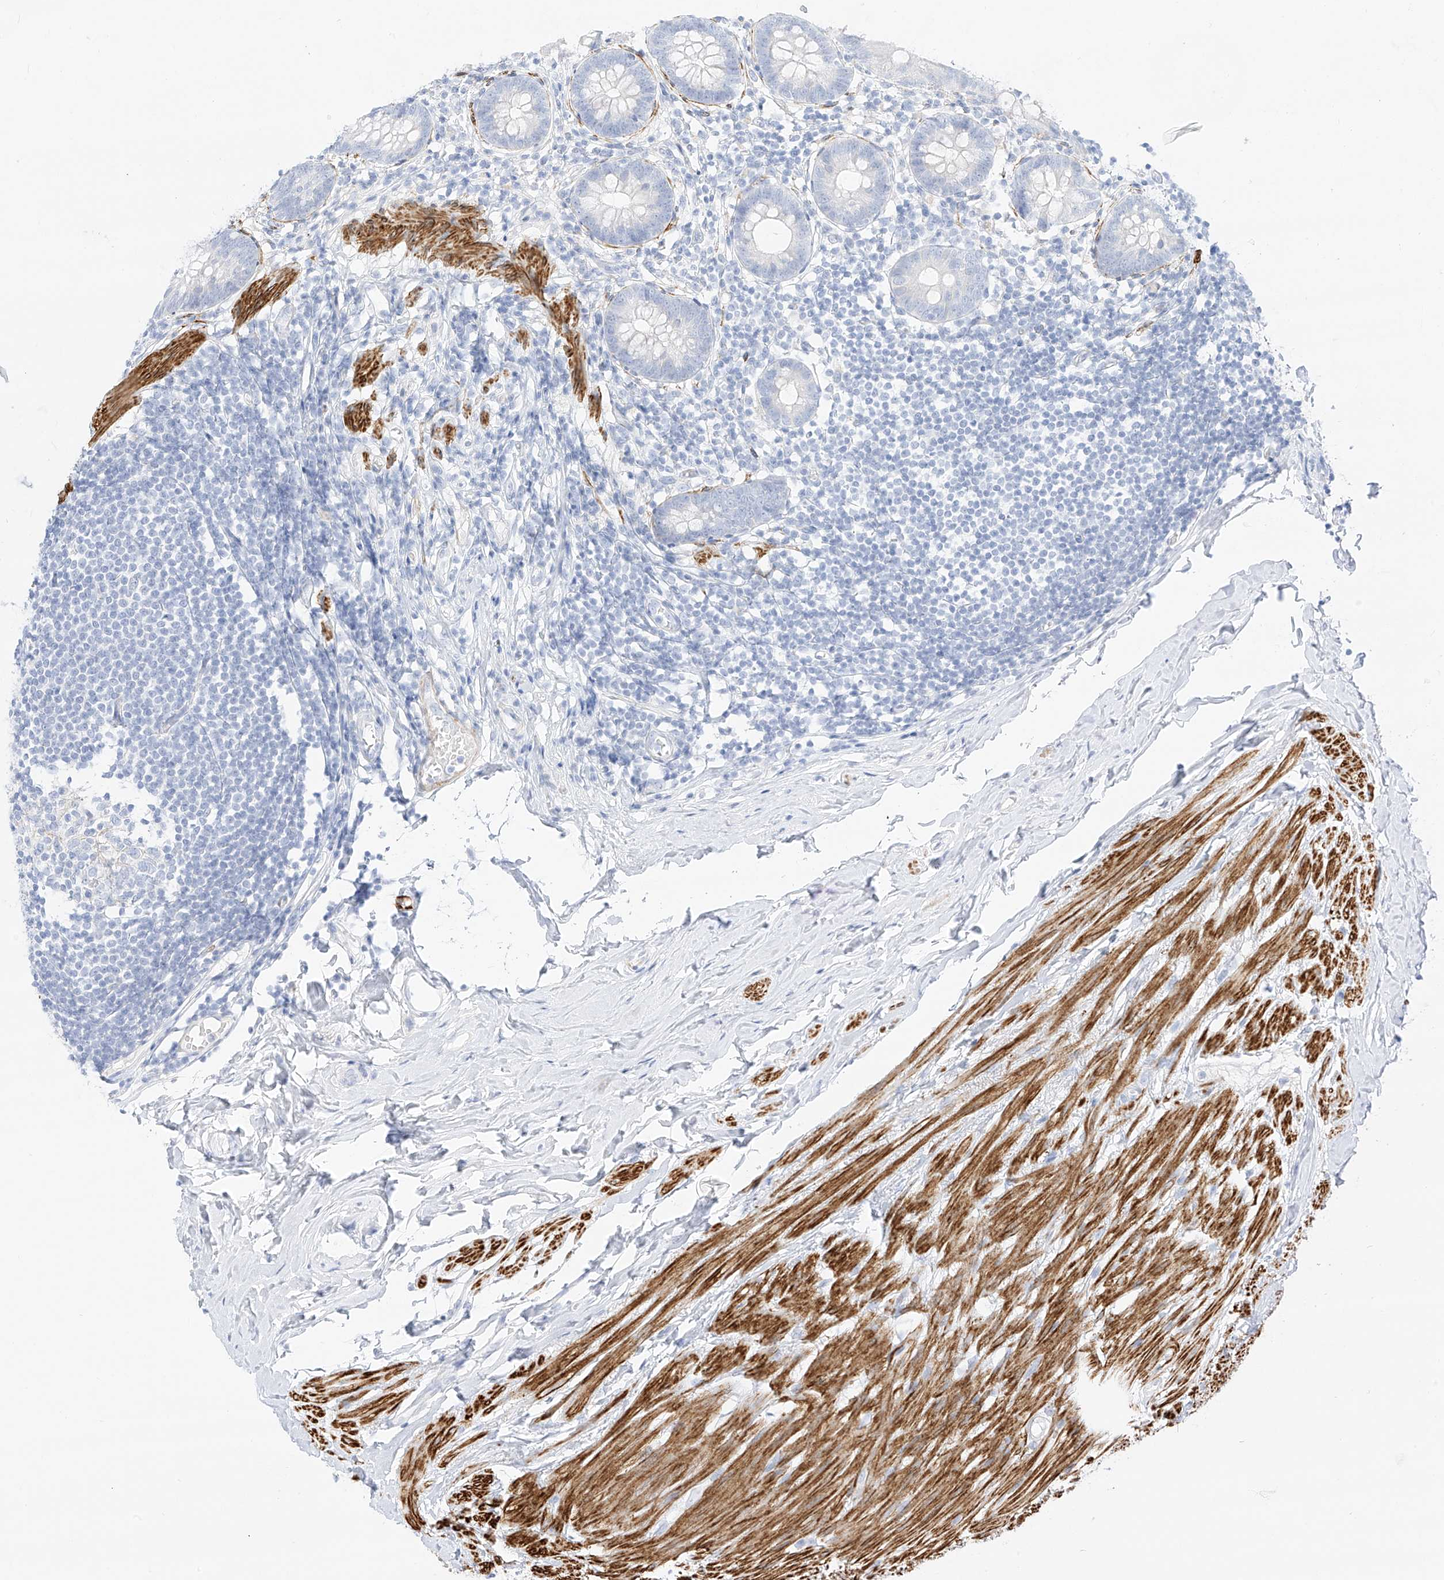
{"staining": {"intensity": "negative", "quantity": "none", "location": "none"}, "tissue": "appendix", "cell_type": "Glandular cells", "image_type": "normal", "snomed": [{"axis": "morphology", "description": "Normal tissue, NOS"}, {"axis": "topography", "description": "Appendix"}], "caption": "An immunohistochemistry micrograph of normal appendix is shown. There is no staining in glandular cells of appendix.", "gene": "ST3GAL5", "patient": {"sex": "female", "age": 62}}